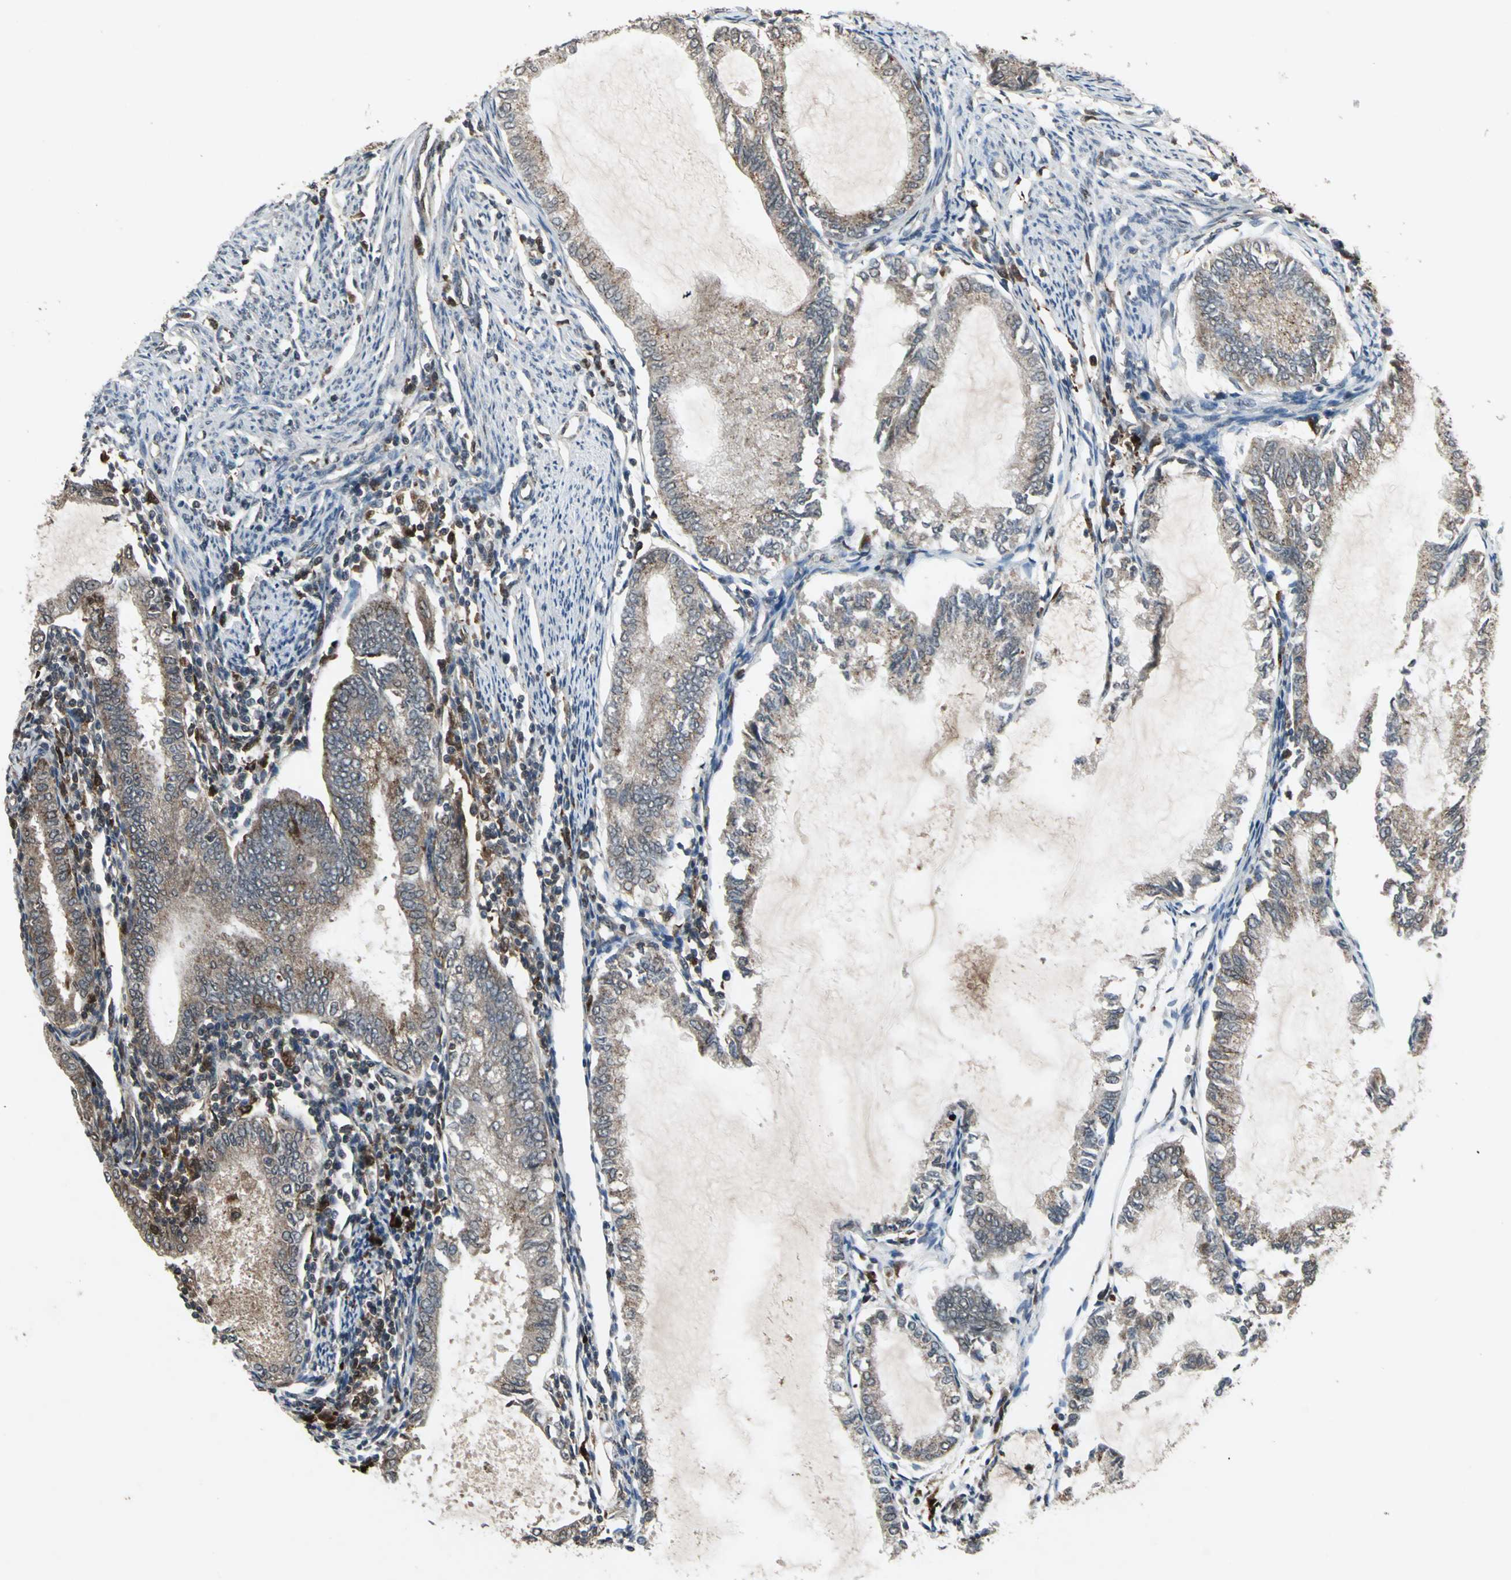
{"staining": {"intensity": "weak", "quantity": ">75%", "location": "cytoplasmic/membranous"}, "tissue": "endometrial cancer", "cell_type": "Tumor cells", "image_type": "cancer", "snomed": [{"axis": "morphology", "description": "Adenocarcinoma, NOS"}, {"axis": "topography", "description": "Endometrium"}], "caption": "The image shows a brown stain indicating the presence of a protein in the cytoplasmic/membranous of tumor cells in endometrial cancer (adenocarcinoma).", "gene": "PYCARD", "patient": {"sex": "female", "age": 86}}